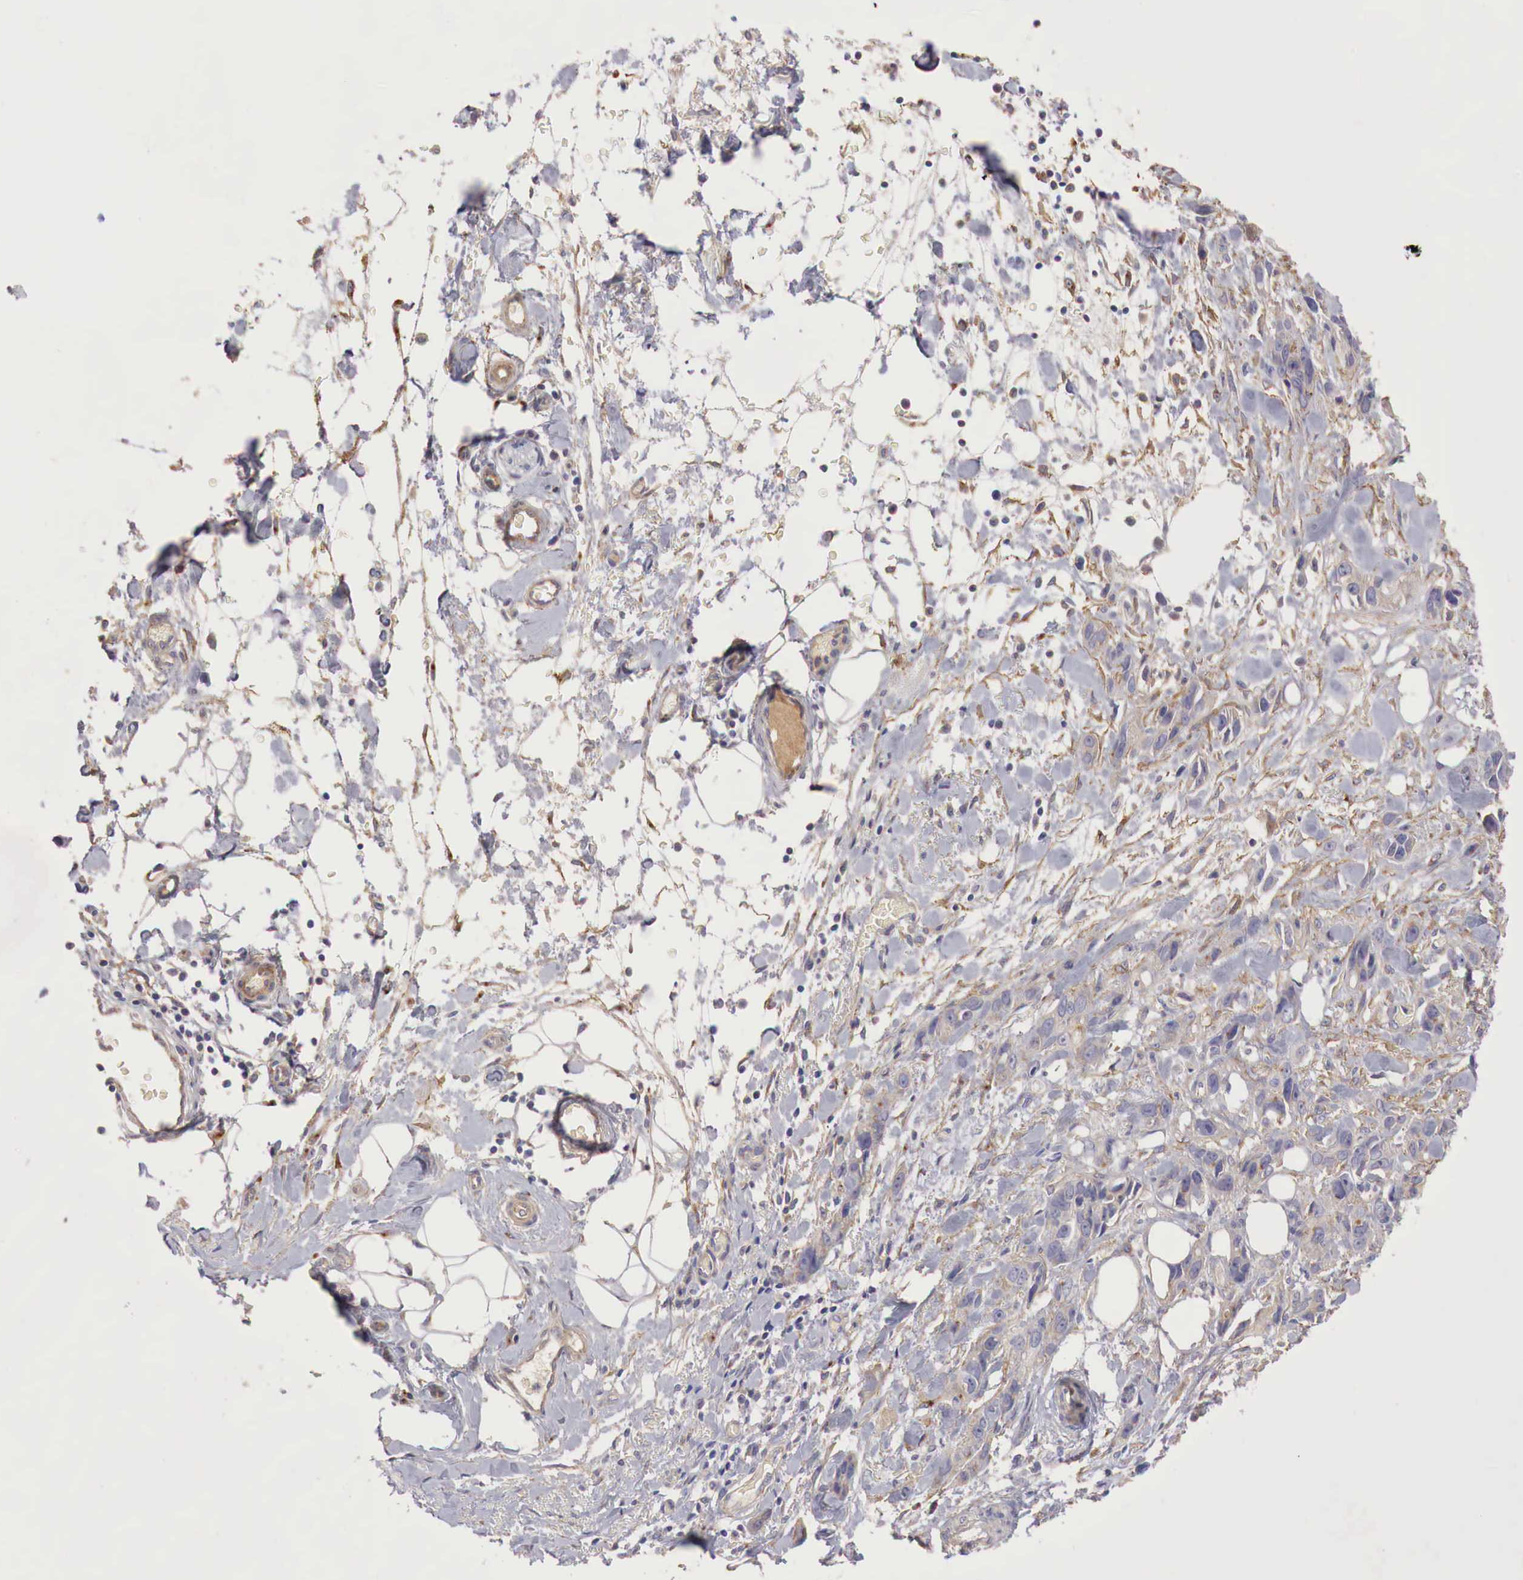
{"staining": {"intensity": "negative", "quantity": "none", "location": "none"}, "tissue": "stomach cancer", "cell_type": "Tumor cells", "image_type": "cancer", "snomed": [{"axis": "morphology", "description": "Adenocarcinoma, NOS"}, {"axis": "topography", "description": "Stomach, upper"}], "caption": "A high-resolution histopathology image shows IHC staining of stomach adenocarcinoma, which displays no significant staining in tumor cells.", "gene": "KLHDC7B", "patient": {"sex": "male", "age": 47}}